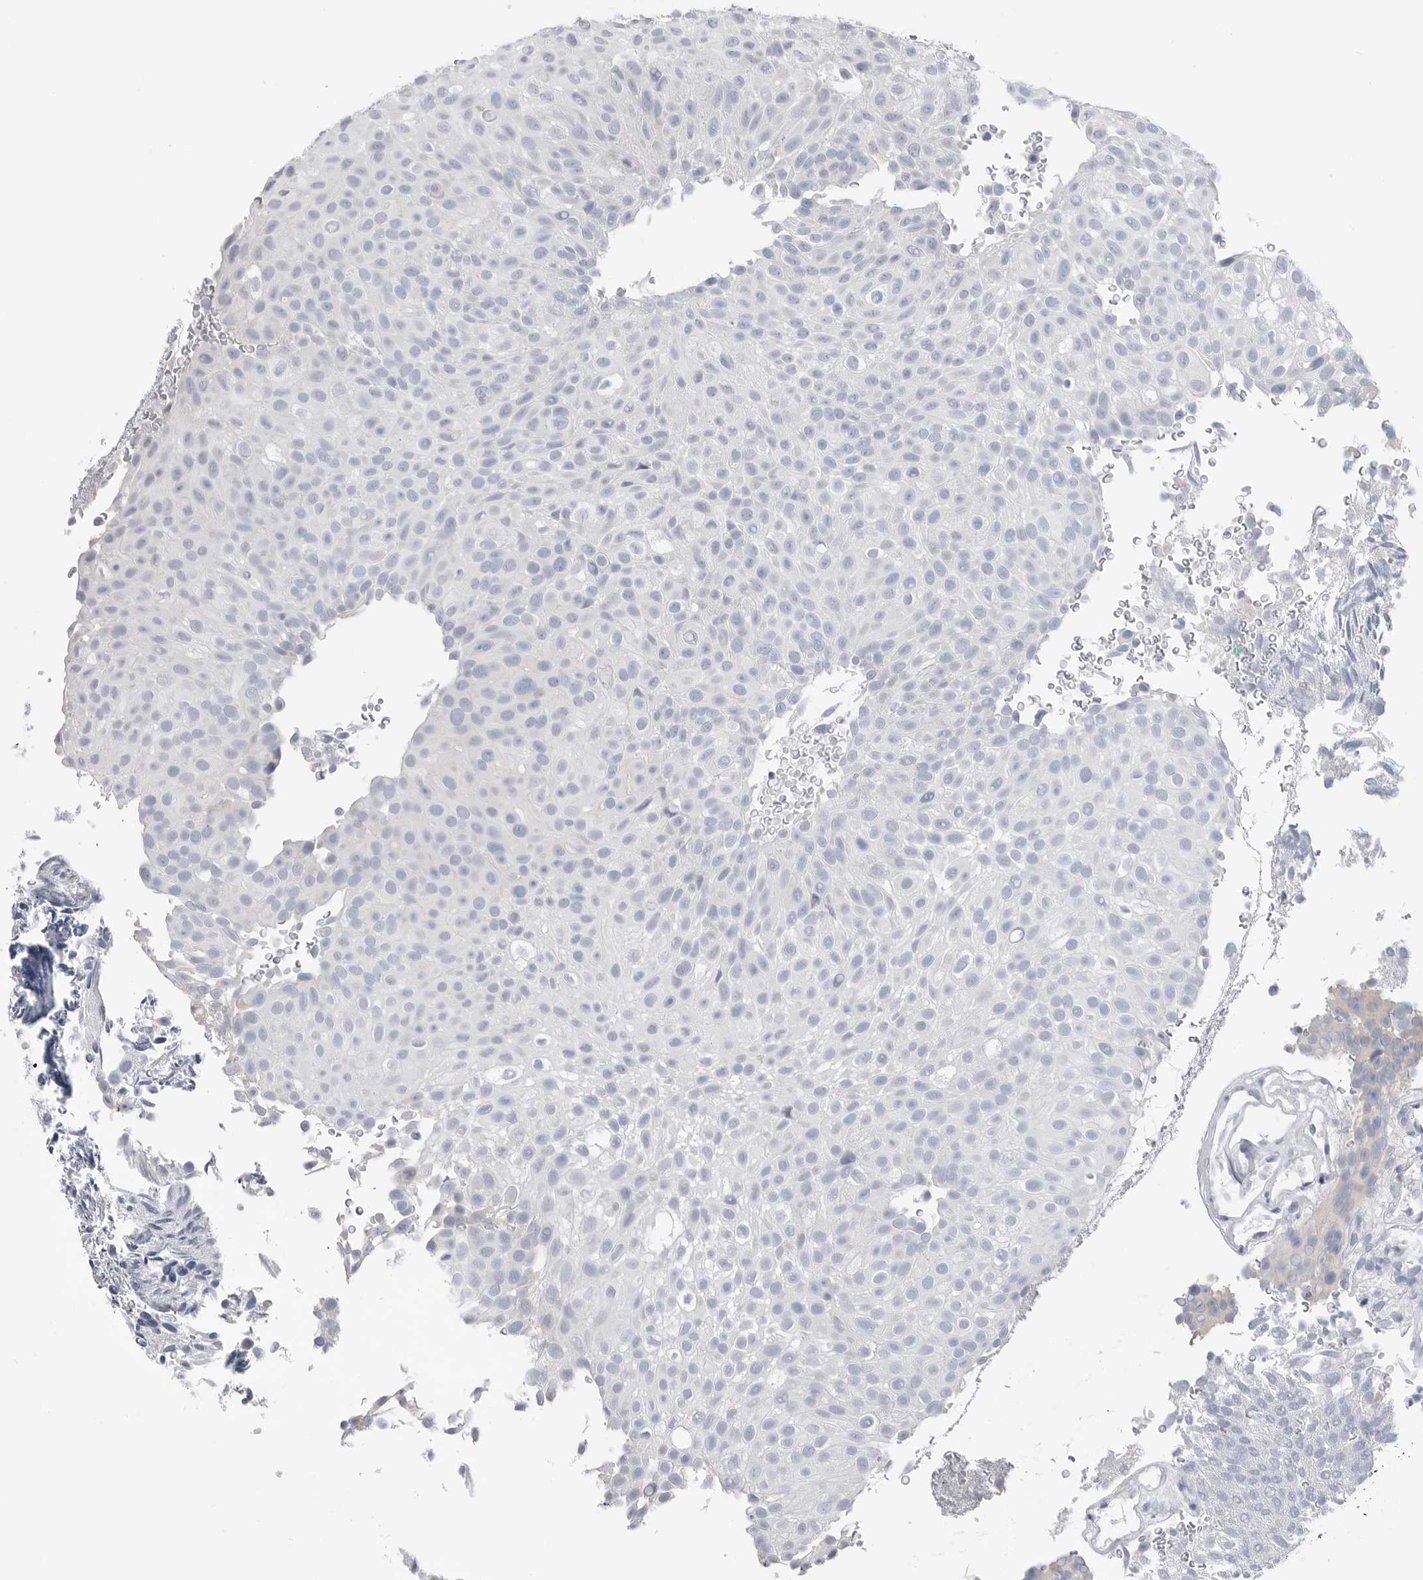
{"staining": {"intensity": "negative", "quantity": "none", "location": "none"}, "tissue": "urothelial cancer", "cell_type": "Tumor cells", "image_type": "cancer", "snomed": [{"axis": "morphology", "description": "Urothelial carcinoma, Low grade"}, {"axis": "topography", "description": "Urinary bladder"}], "caption": "Tumor cells show no significant positivity in urothelial cancer. (DAB (3,3'-diaminobenzidine) IHC visualized using brightfield microscopy, high magnification).", "gene": "ABHD12", "patient": {"sex": "male", "age": 78}}